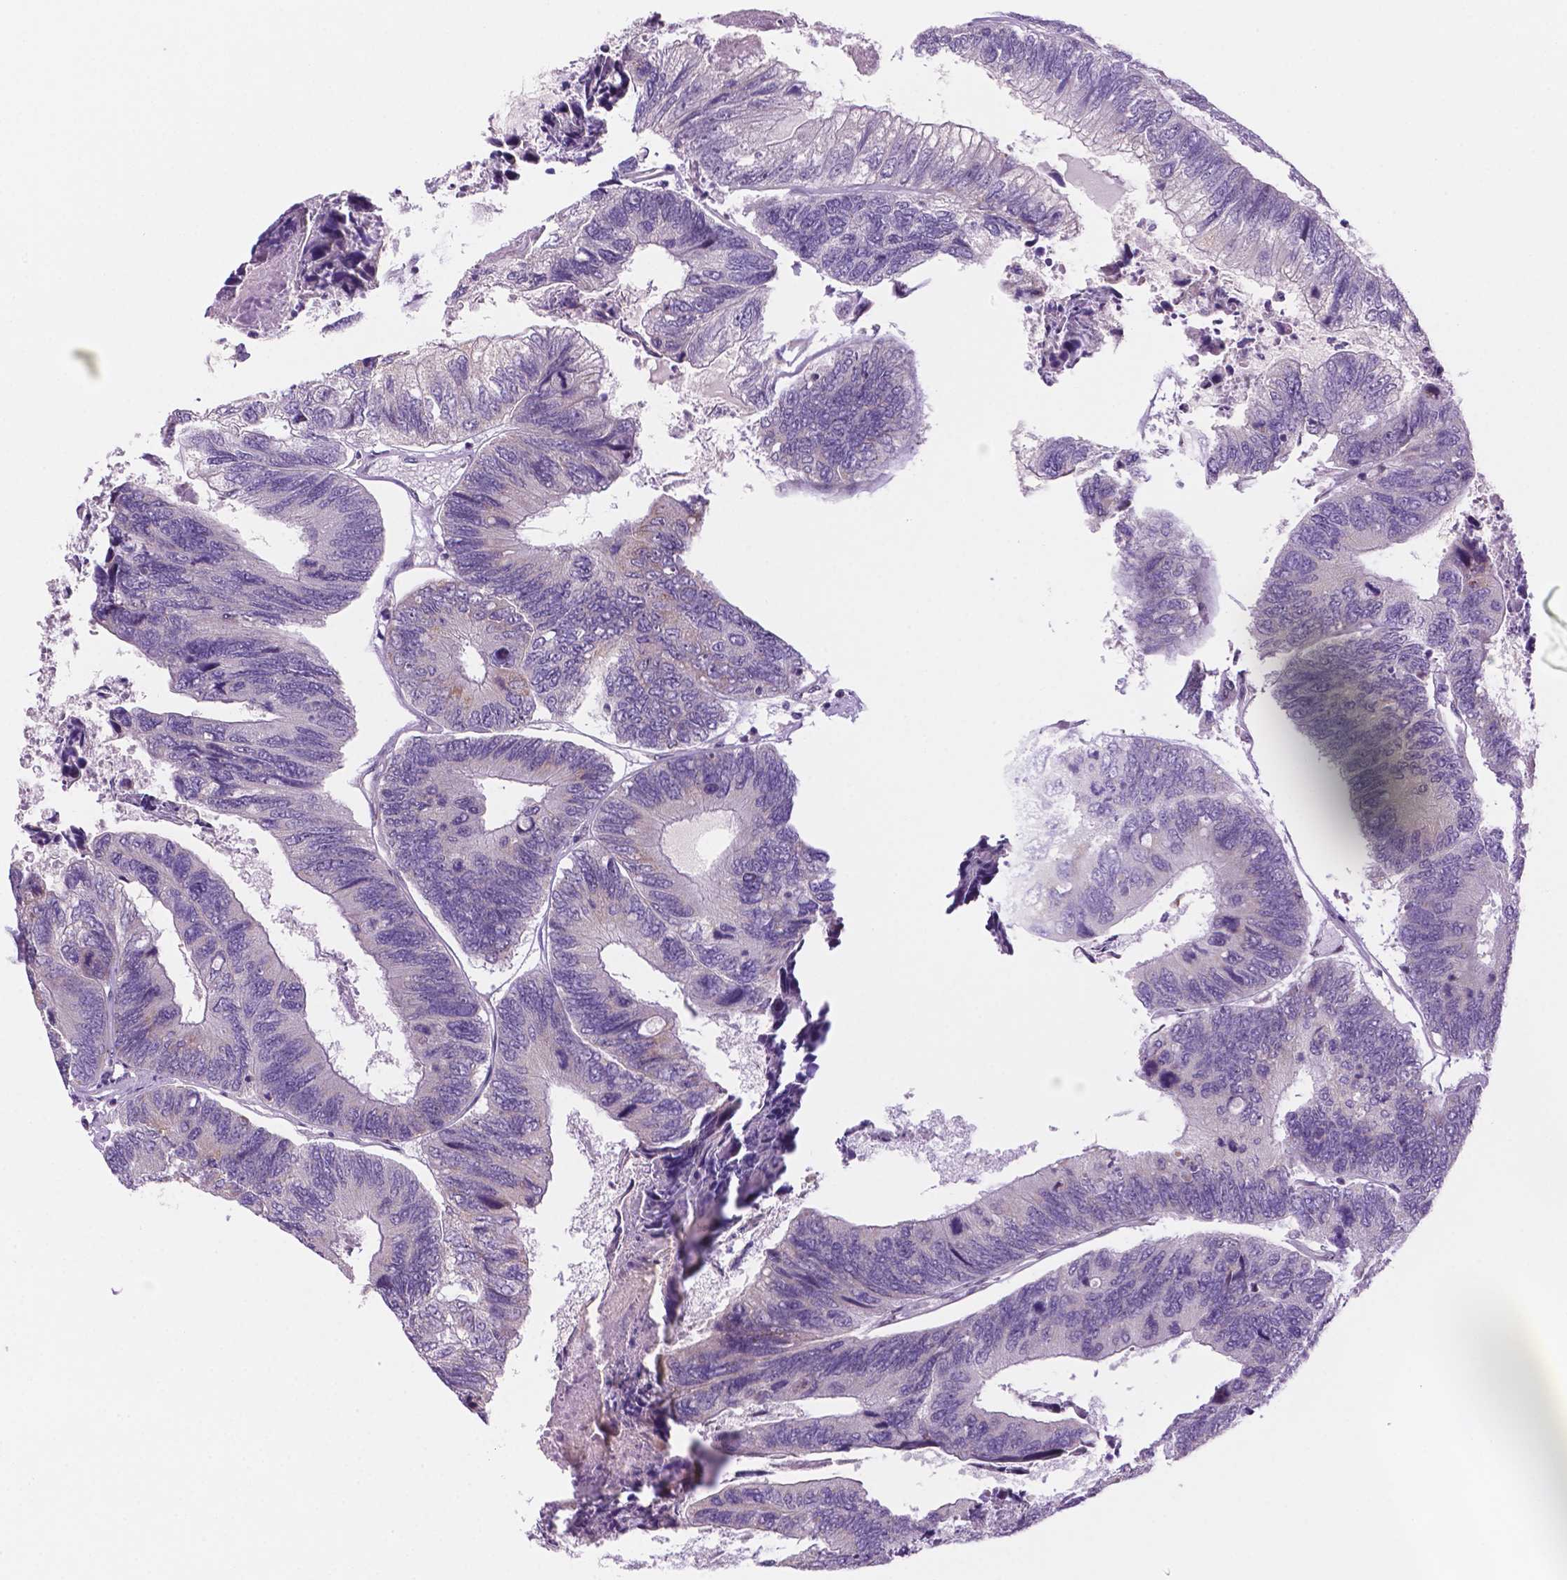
{"staining": {"intensity": "negative", "quantity": "none", "location": "none"}, "tissue": "colorectal cancer", "cell_type": "Tumor cells", "image_type": "cancer", "snomed": [{"axis": "morphology", "description": "Adenocarcinoma, NOS"}, {"axis": "topography", "description": "Colon"}], "caption": "A high-resolution image shows immunohistochemistry (IHC) staining of colorectal cancer (adenocarcinoma), which exhibits no significant expression in tumor cells.", "gene": "C18orf21", "patient": {"sex": "female", "age": 67}}